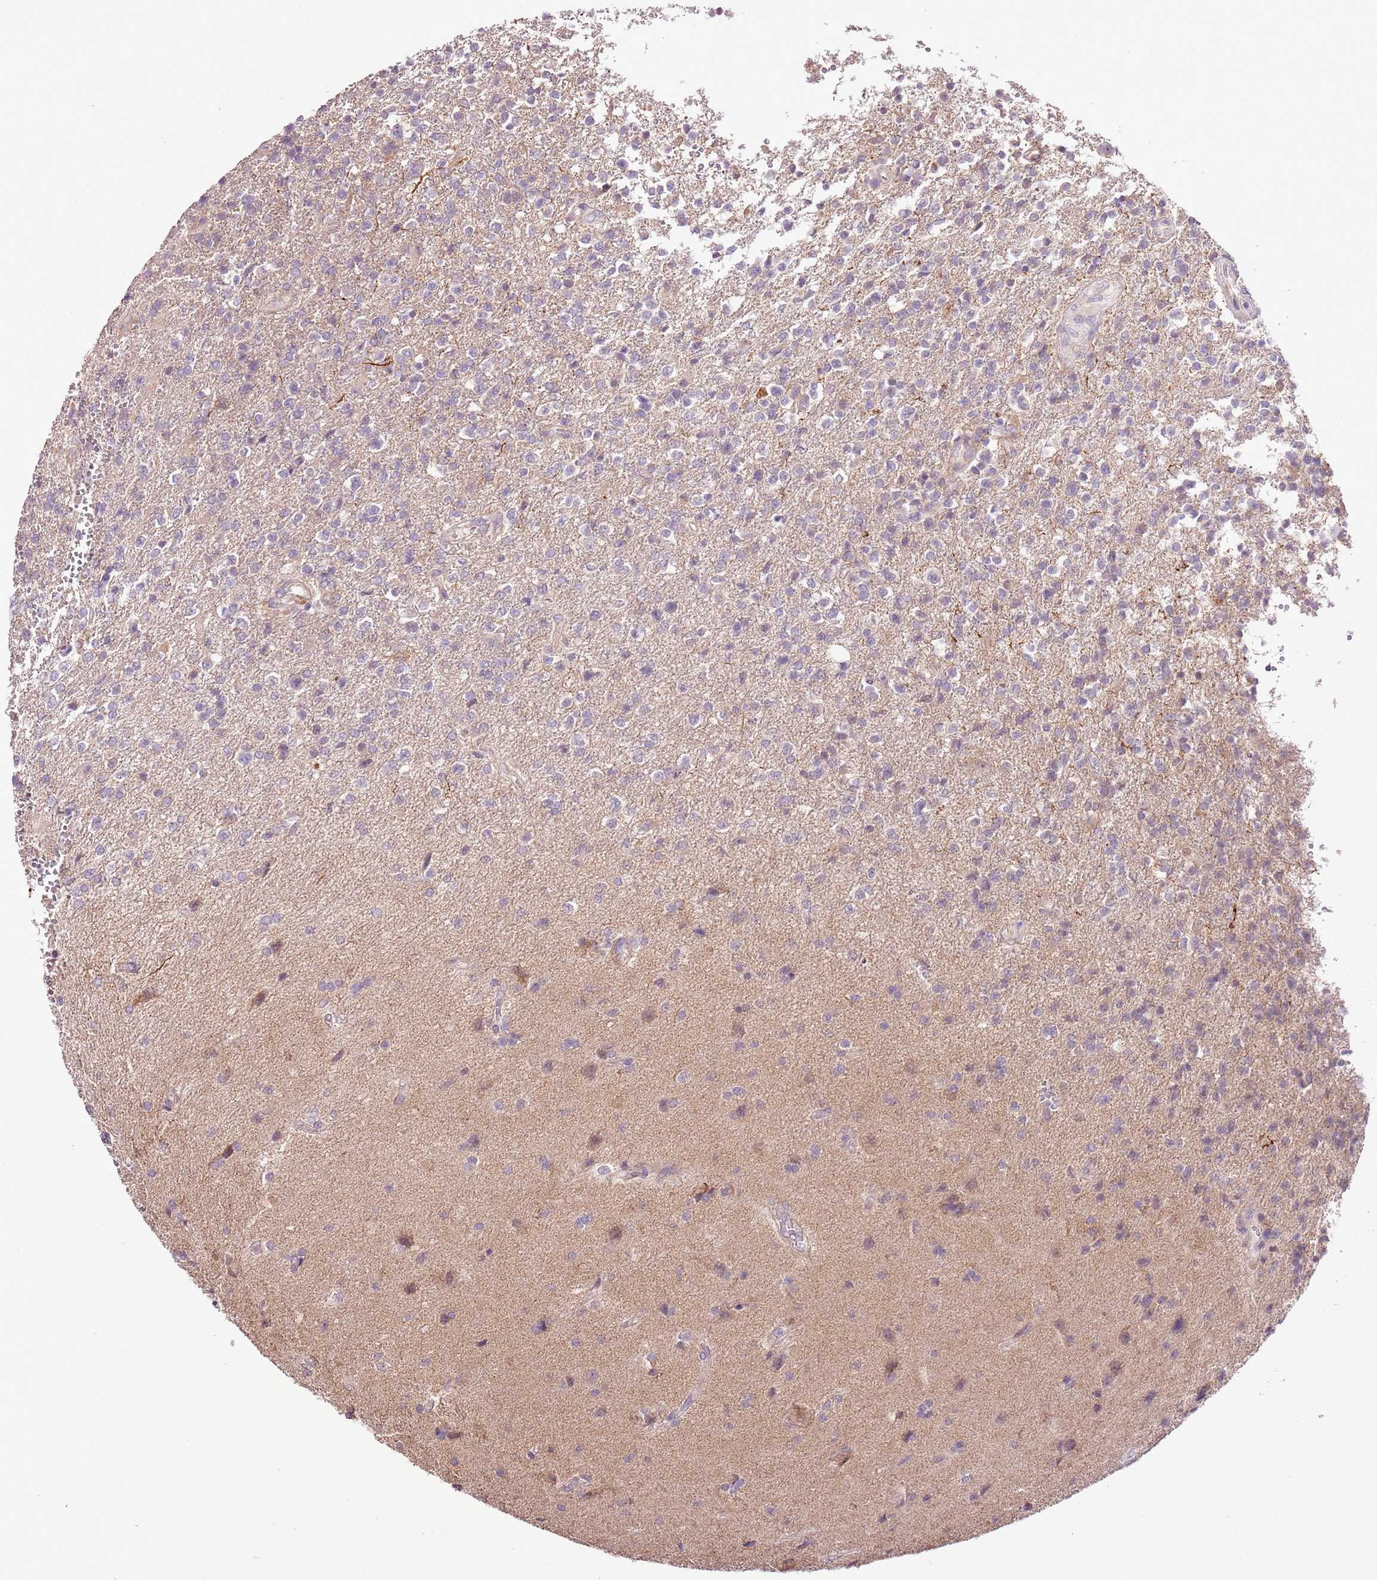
{"staining": {"intensity": "negative", "quantity": "none", "location": "none"}, "tissue": "glioma", "cell_type": "Tumor cells", "image_type": "cancer", "snomed": [{"axis": "morphology", "description": "Glioma, malignant, High grade"}, {"axis": "topography", "description": "Brain"}], "caption": "This is an immunohistochemistry histopathology image of malignant glioma (high-grade). There is no staining in tumor cells.", "gene": "CMKLR1", "patient": {"sex": "male", "age": 56}}